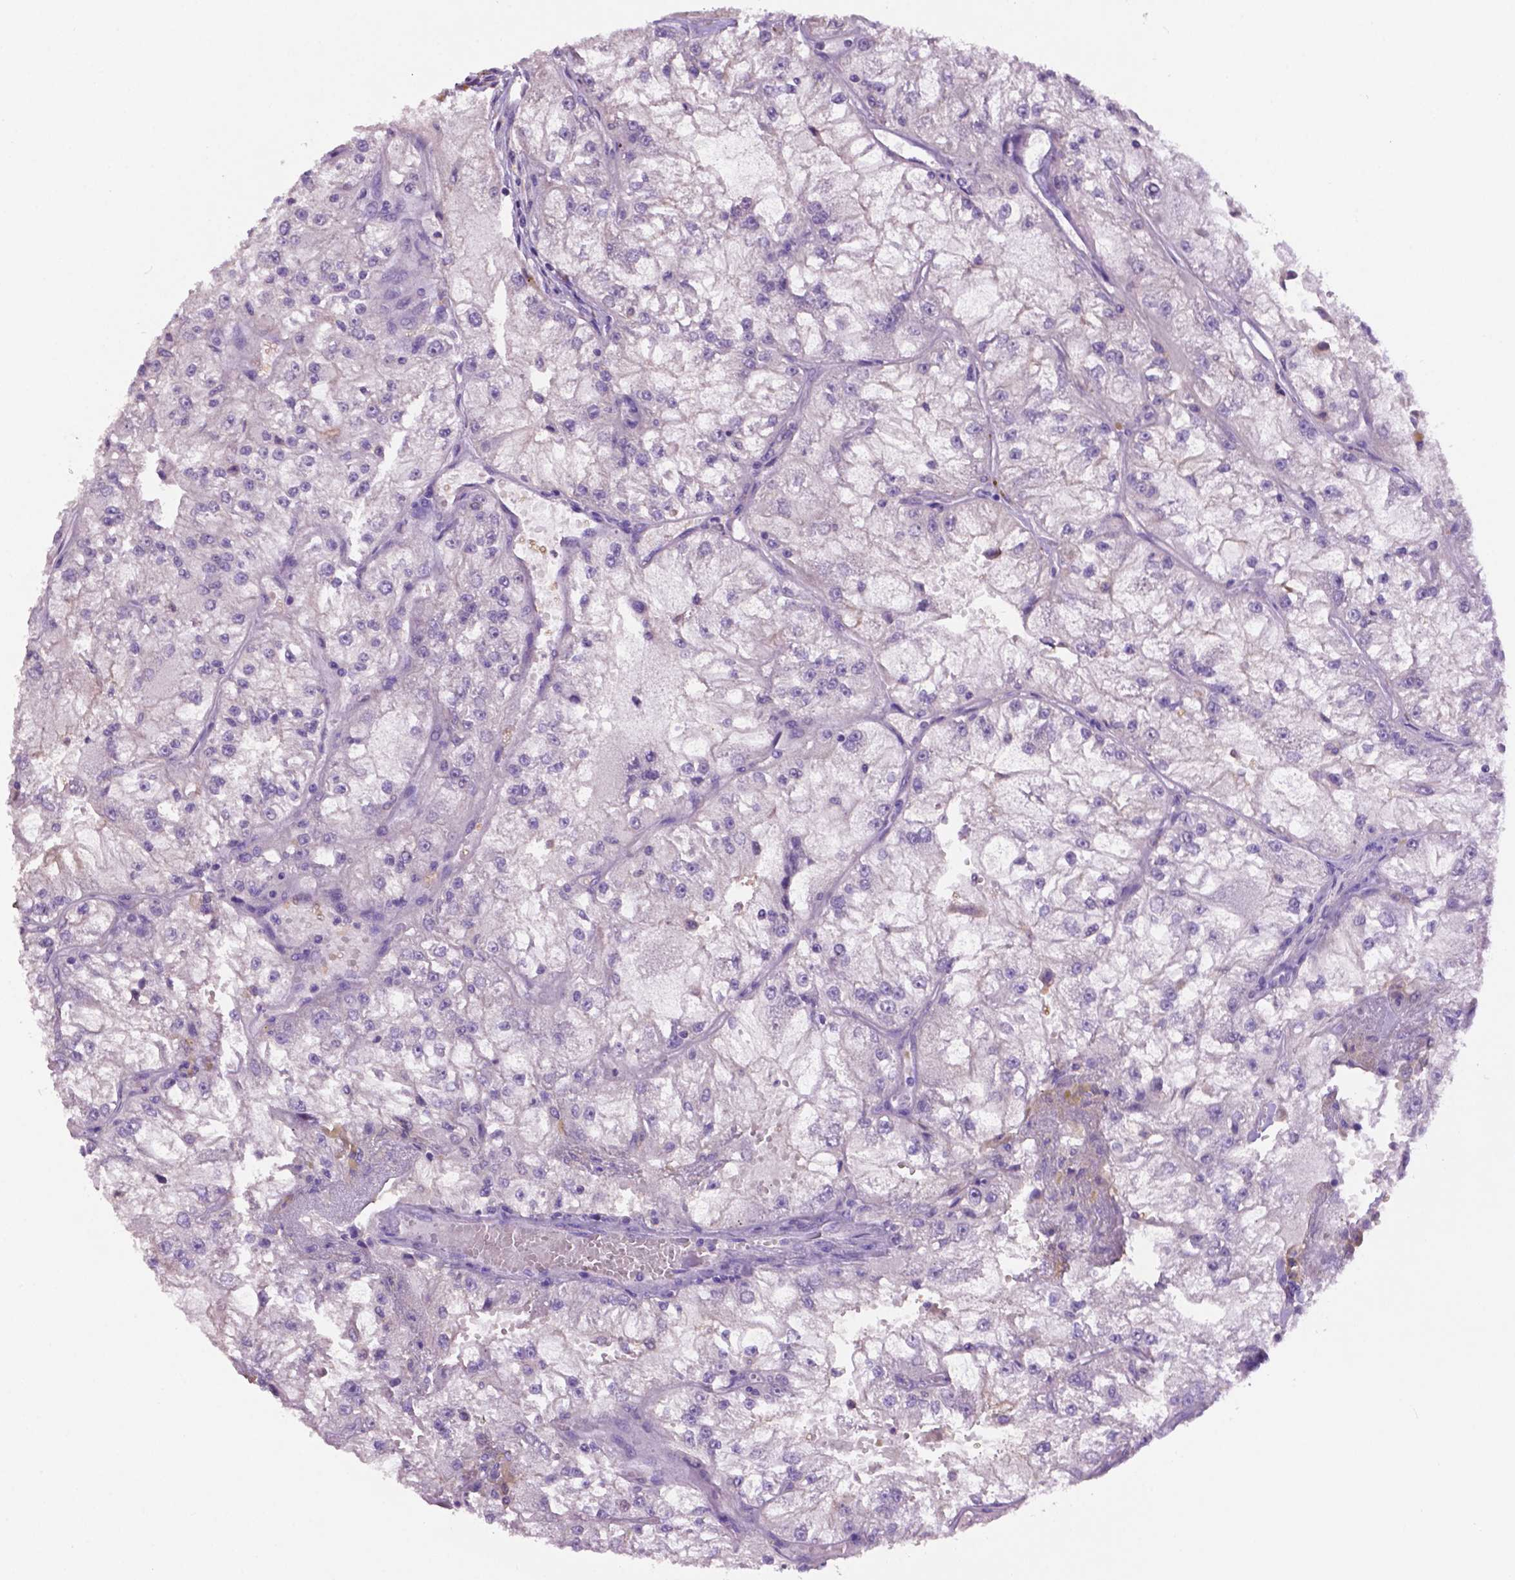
{"staining": {"intensity": "moderate", "quantity": "<25%", "location": "cytoplasmic/membranous"}, "tissue": "renal cancer", "cell_type": "Tumor cells", "image_type": "cancer", "snomed": [{"axis": "morphology", "description": "Adenocarcinoma, NOS"}, {"axis": "topography", "description": "Kidney"}], "caption": "This photomicrograph exhibits renal adenocarcinoma stained with IHC to label a protein in brown. The cytoplasmic/membranous of tumor cells show moderate positivity for the protein. Nuclei are counter-stained blue.", "gene": "PRPS2", "patient": {"sex": "female", "age": 72}}